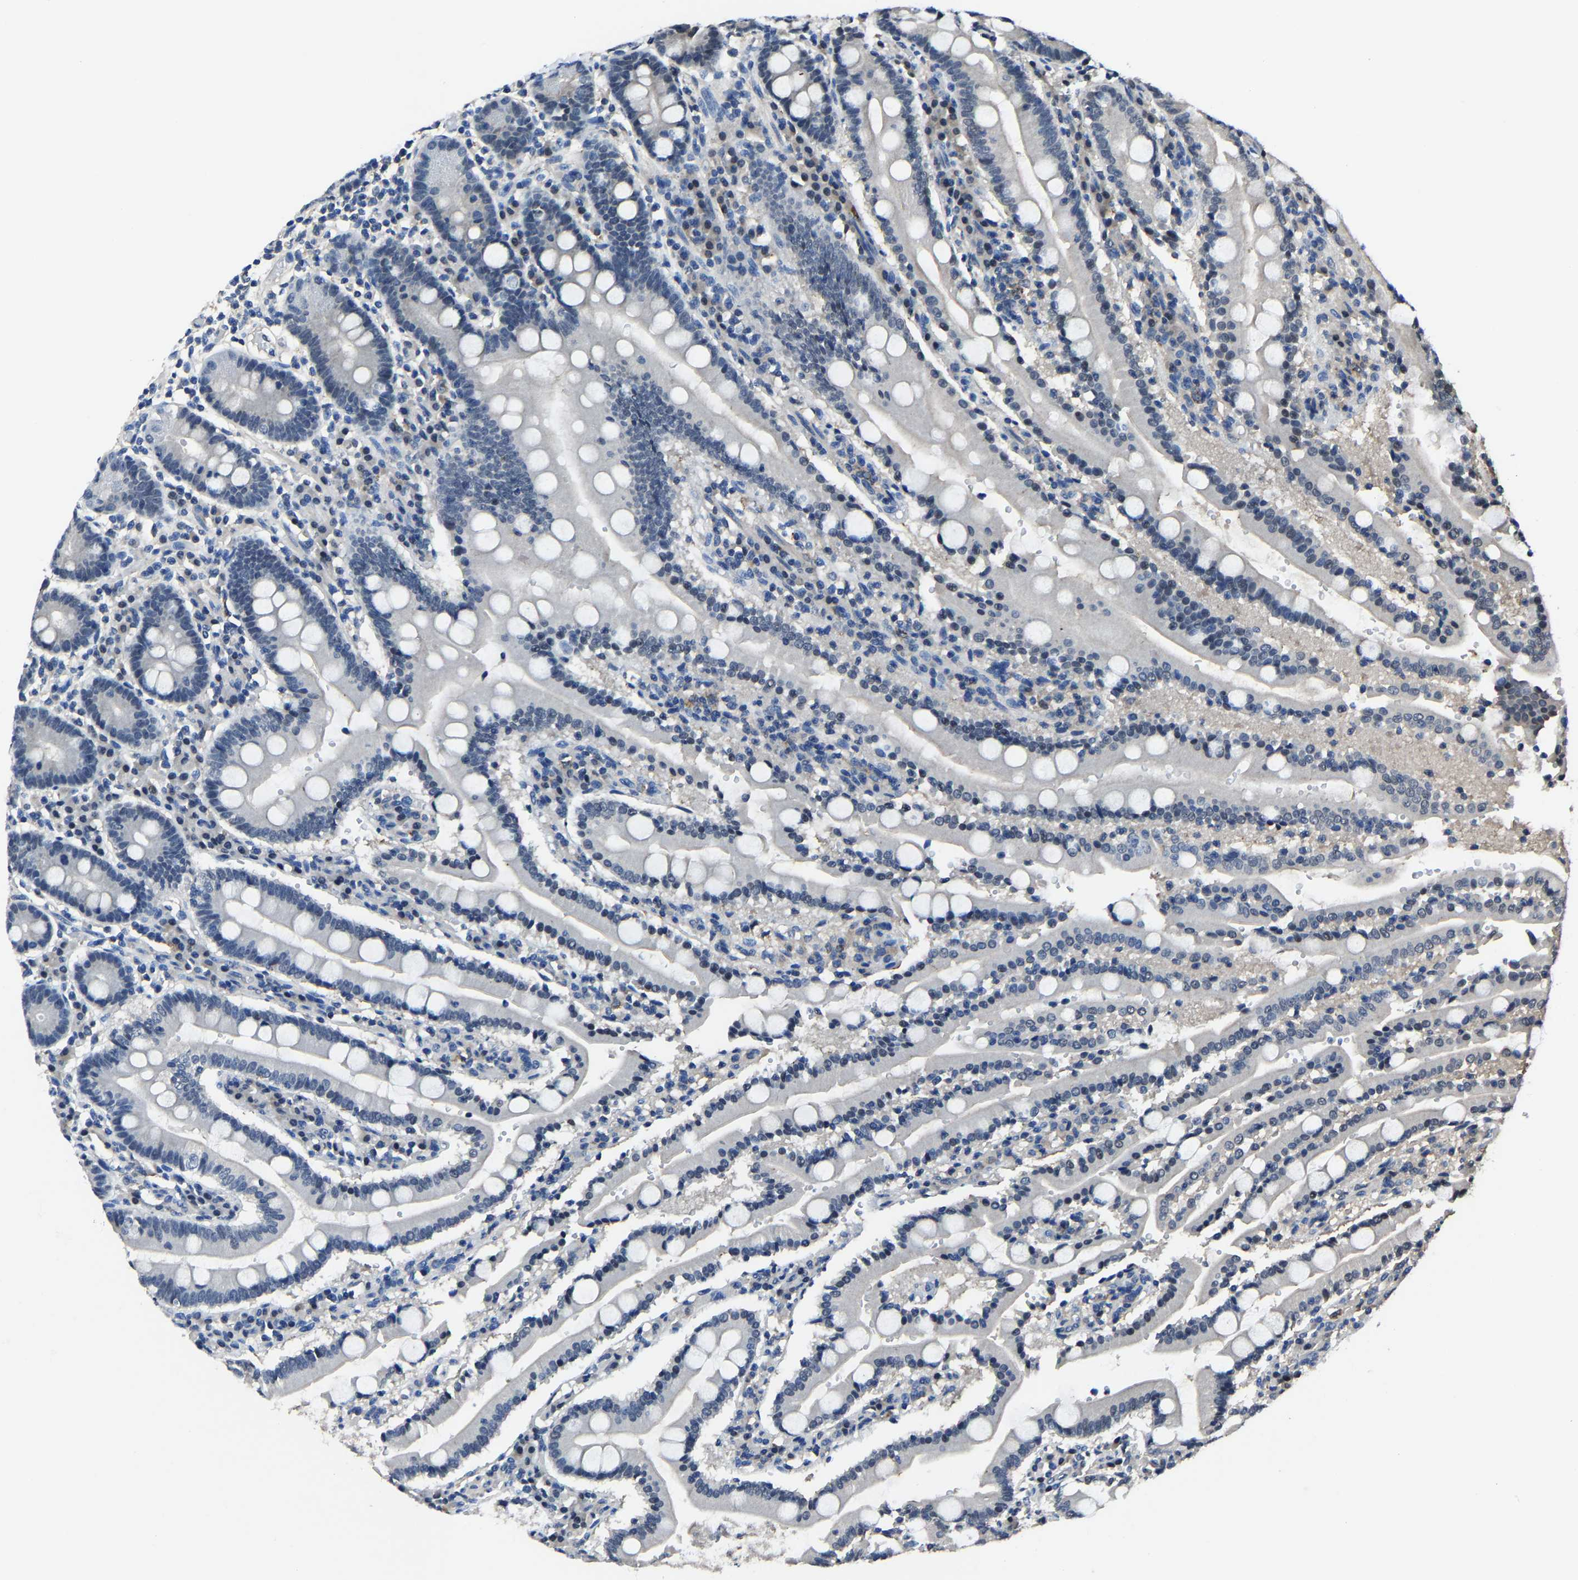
{"staining": {"intensity": "negative", "quantity": "none", "location": "none"}, "tissue": "duodenum", "cell_type": "Glandular cells", "image_type": "normal", "snomed": [{"axis": "morphology", "description": "Normal tissue, NOS"}, {"axis": "topography", "description": "Small intestine, NOS"}], "caption": "Immunohistochemical staining of normal duodenum shows no significant staining in glandular cells. Brightfield microscopy of immunohistochemistry (IHC) stained with DAB (3,3'-diaminobenzidine) (brown) and hematoxylin (blue), captured at high magnification.", "gene": "STRBP", "patient": {"sex": "female", "age": 71}}